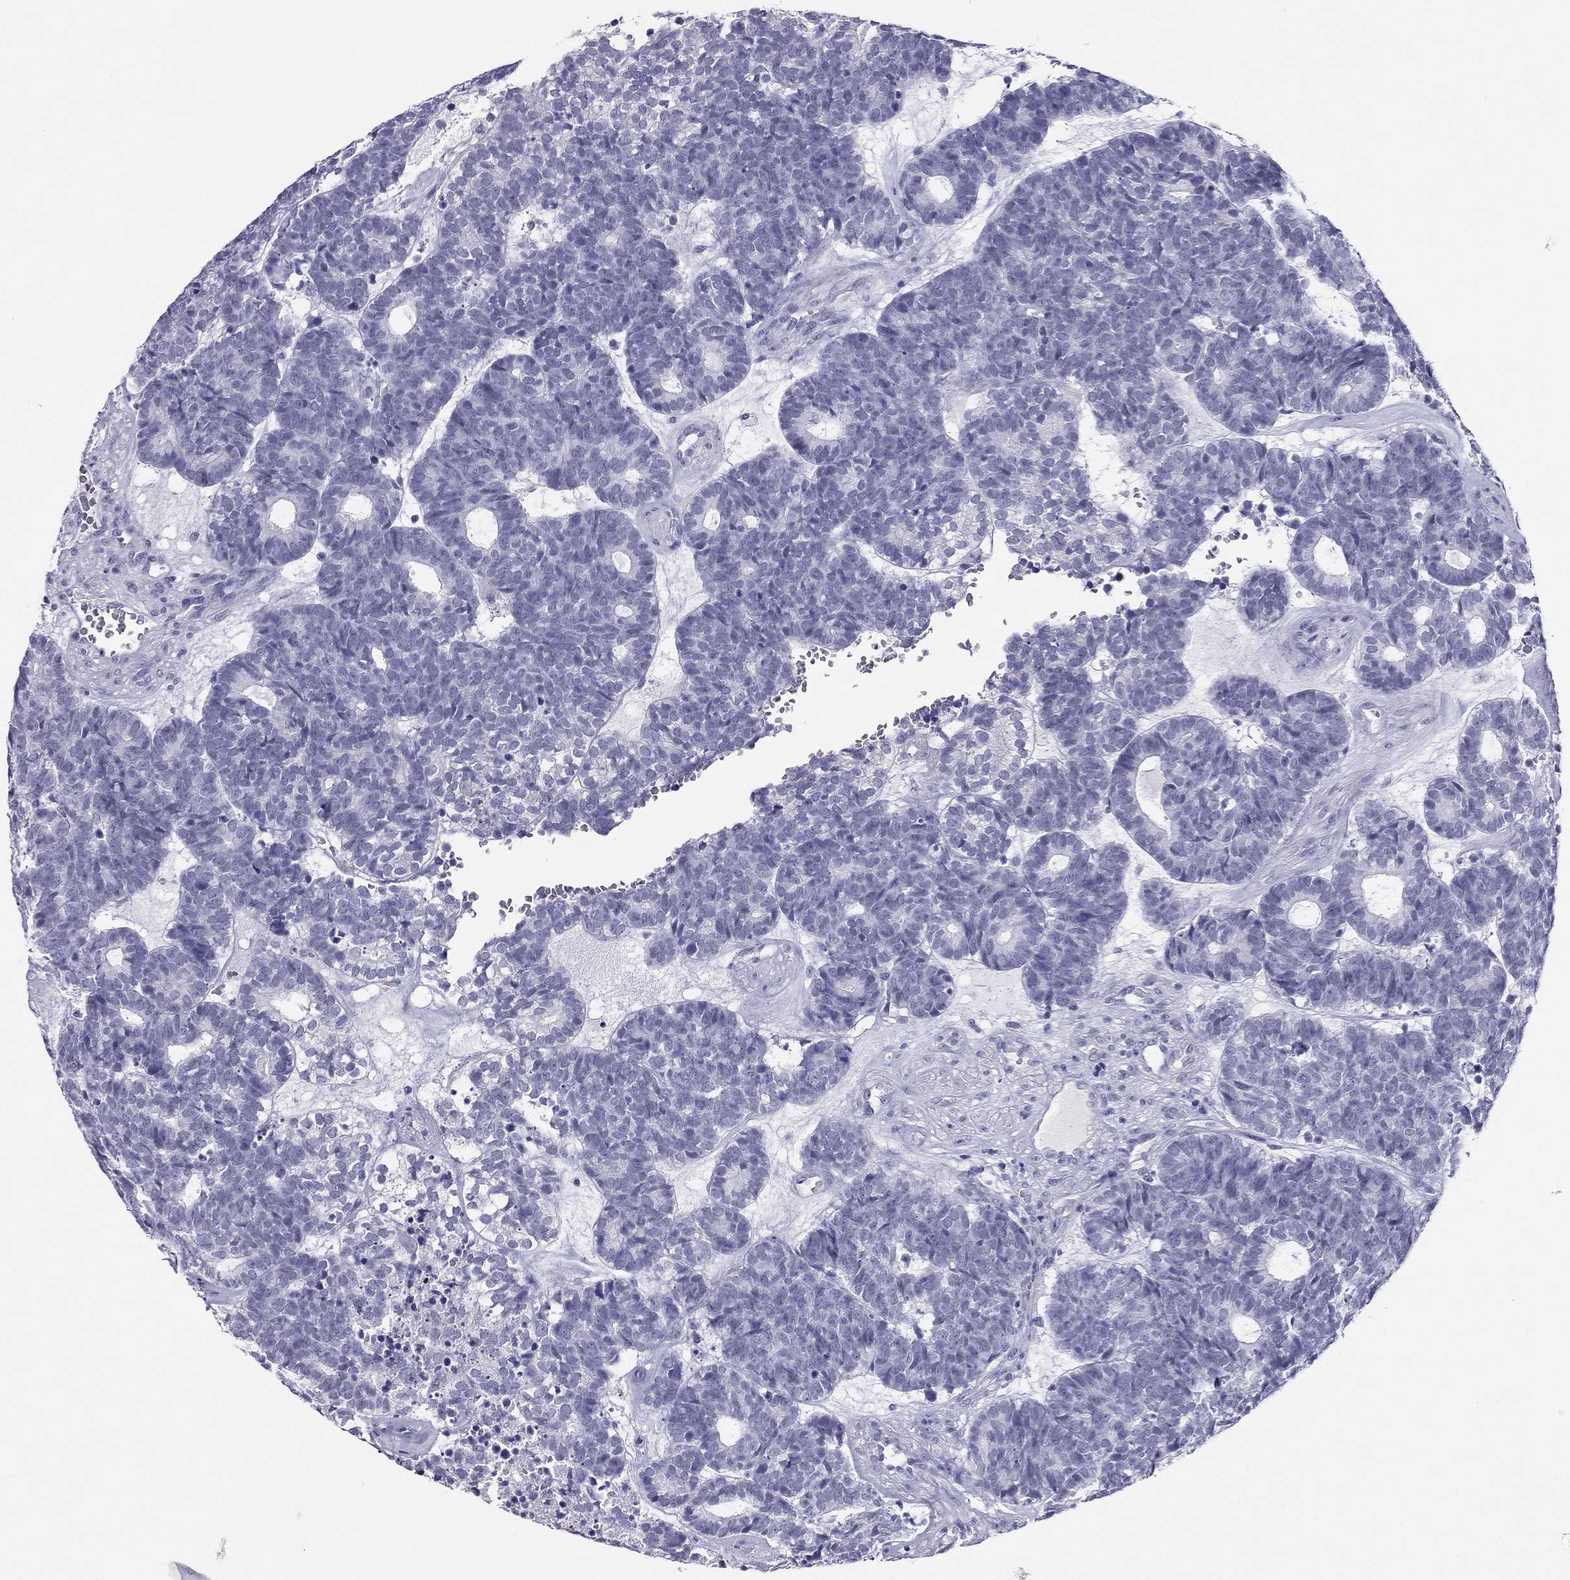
{"staining": {"intensity": "negative", "quantity": "none", "location": "none"}, "tissue": "head and neck cancer", "cell_type": "Tumor cells", "image_type": "cancer", "snomed": [{"axis": "morphology", "description": "Adenocarcinoma, NOS"}, {"axis": "topography", "description": "Head-Neck"}], "caption": "Tumor cells show no significant staining in head and neck cancer (adenocarcinoma).", "gene": "MYMX", "patient": {"sex": "female", "age": 81}}